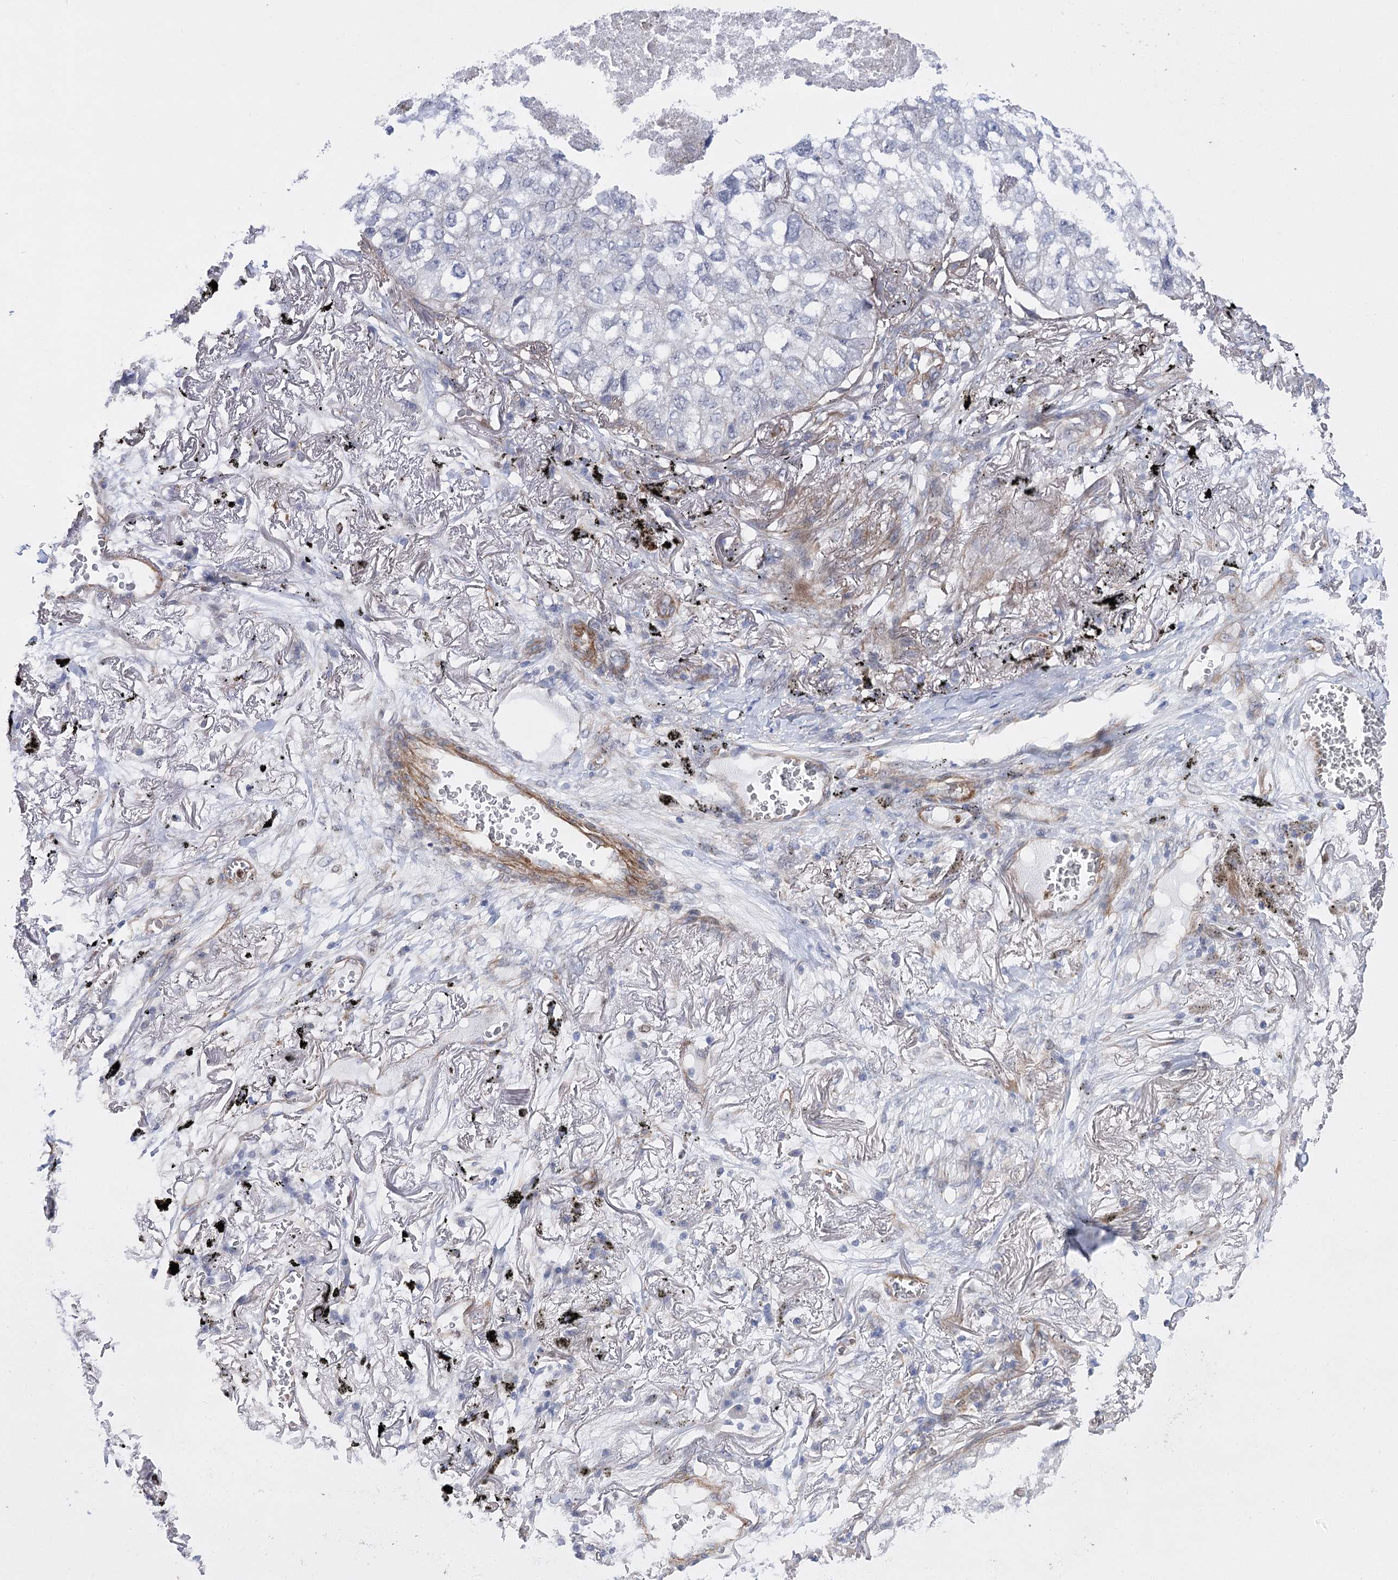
{"staining": {"intensity": "negative", "quantity": "none", "location": "none"}, "tissue": "lung cancer", "cell_type": "Tumor cells", "image_type": "cancer", "snomed": [{"axis": "morphology", "description": "Adenocarcinoma, NOS"}, {"axis": "topography", "description": "Lung"}], "caption": "Lung cancer (adenocarcinoma) was stained to show a protein in brown. There is no significant expression in tumor cells. The staining is performed using DAB brown chromogen with nuclei counter-stained in using hematoxylin.", "gene": "THAP6", "patient": {"sex": "male", "age": 65}}